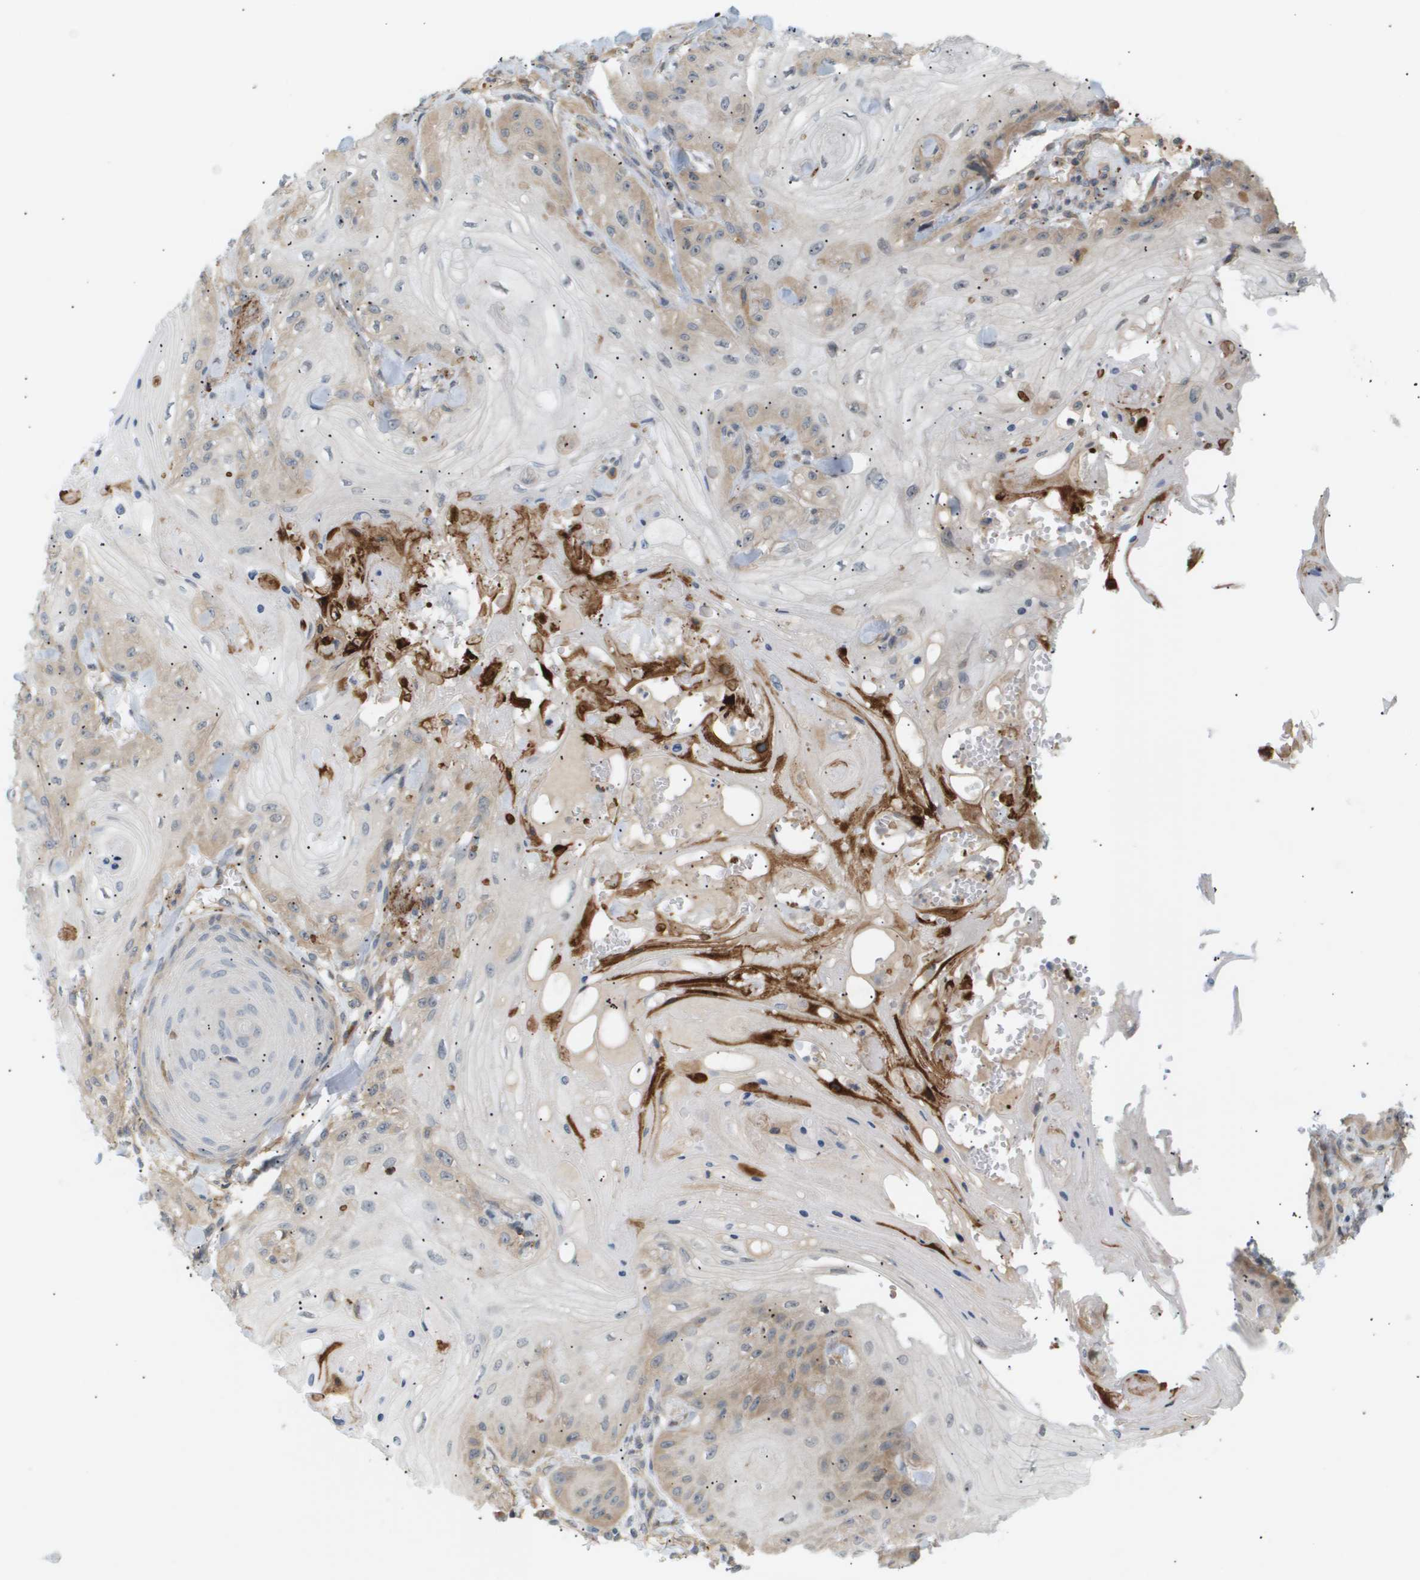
{"staining": {"intensity": "weak", "quantity": "25%-75%", "location": "cytoplasmic/membranous"}, "tissue": "skin cancer", "cell_type": "Tumor cells", "image_type": "cancer", "snomed": [{"axis": "morphology", "description": "Squamous cell carcinoma, NOS"}, {"axis": "topography", "description": "Skin"}], "caption": "An IHC image of tumor tissue is shown. Protein staining in brown highlights weak cytoplasmic/membranous positivity in skin squamous cell carcinoma within tumor cells.", "gene": "CORO2B", "patient": {"sex": "male", "age": 74}}